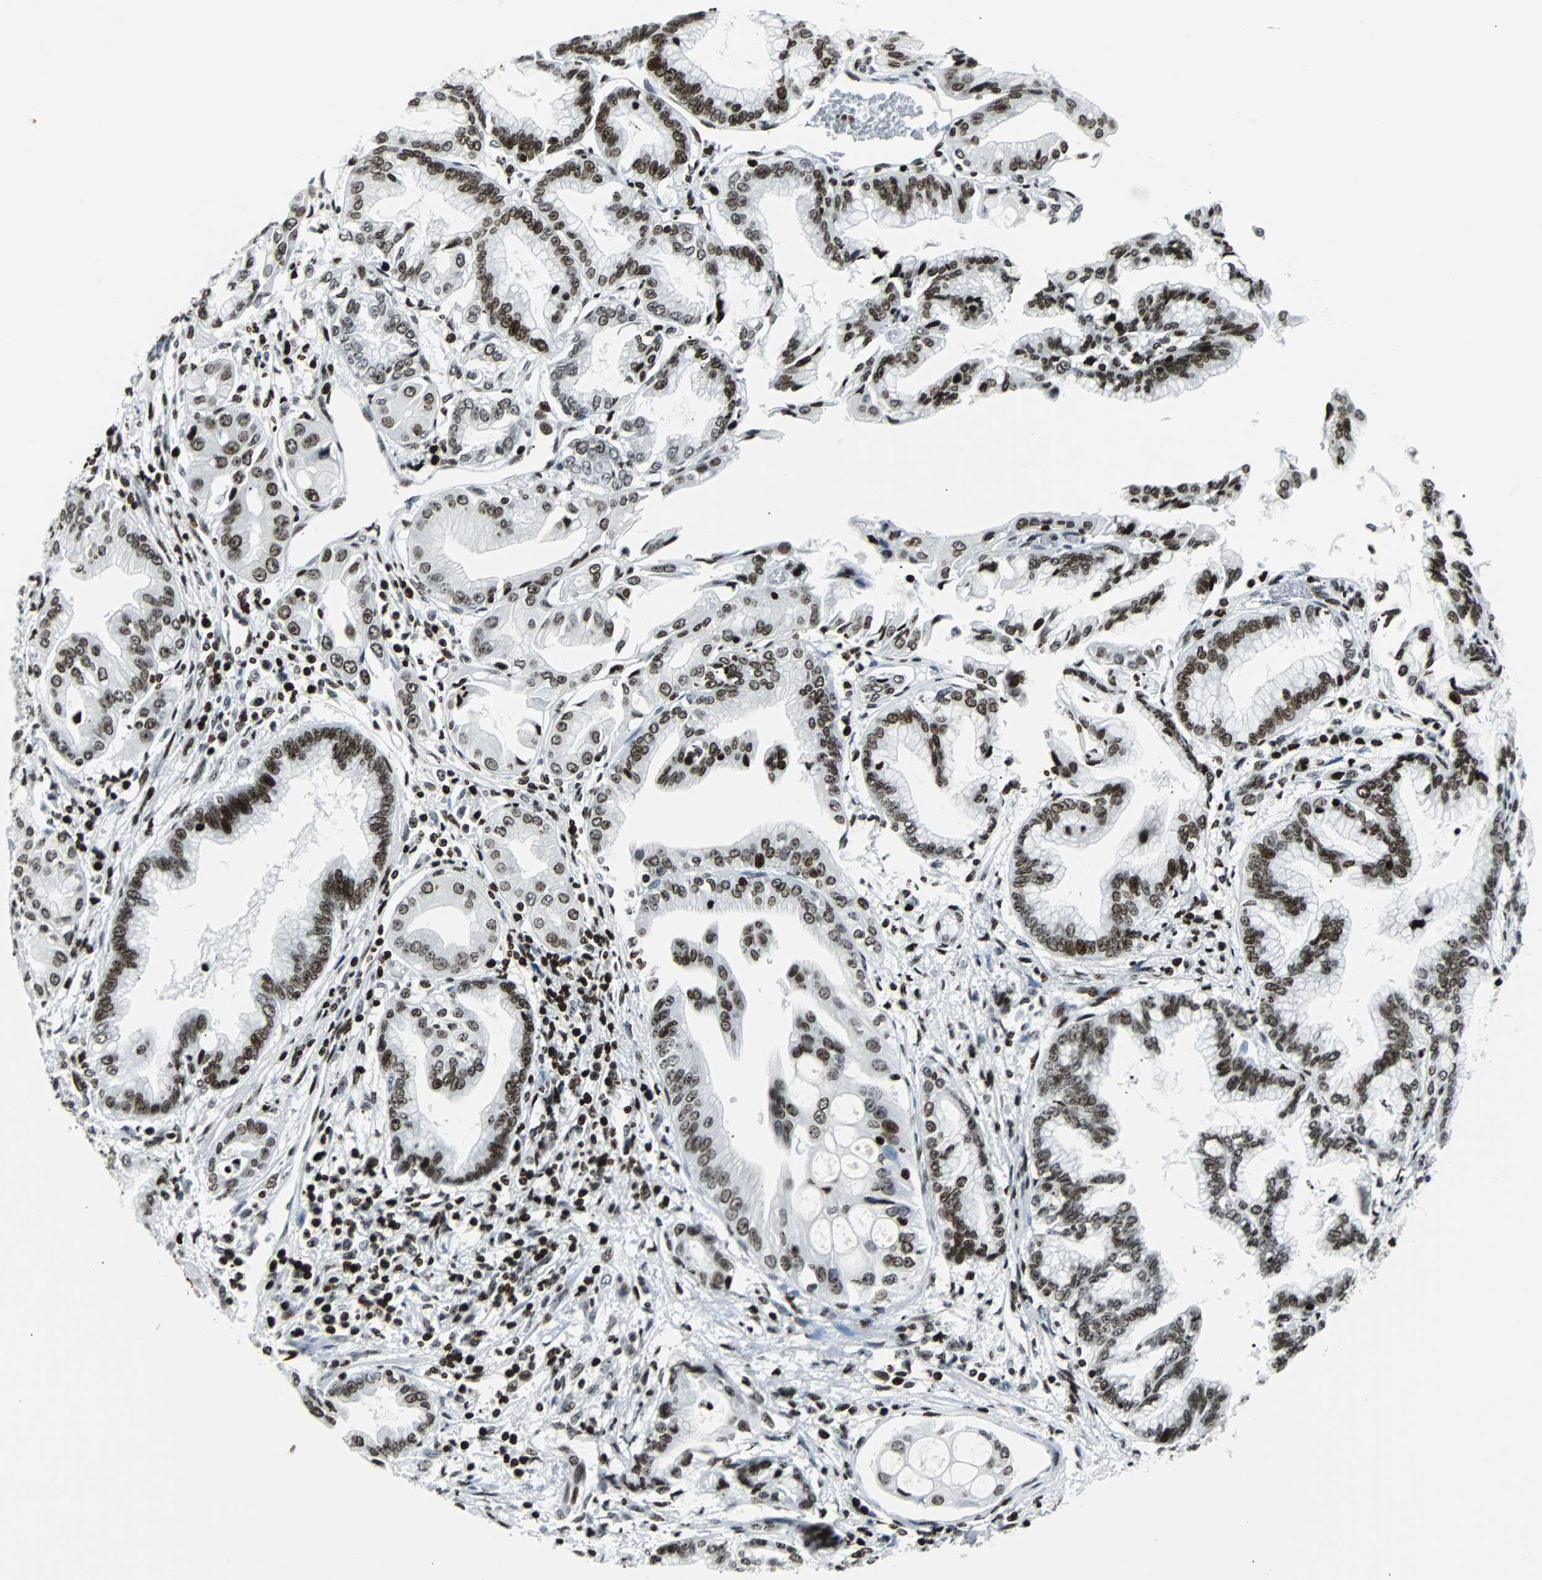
{"staining": {"intensity": "strong", "quantity": ">75%", "location": "nuclear"}, "tissue": "pancreatic cancer", "cell_type": "Tumor cells", "image_type": "cancer", "snomed": [{"axis": "morphology", "description": "Adenocarcinoma, NOS"}, {"axis": "topography", "description": "Pancreas"}], "caption": "Human pancreatic cancer (adenocarcinoma) stained with a protein marker exhibits strong staining in tumor cells.", "gene": "ZNF131", "patient": {"sex": "female", "age": 64}}